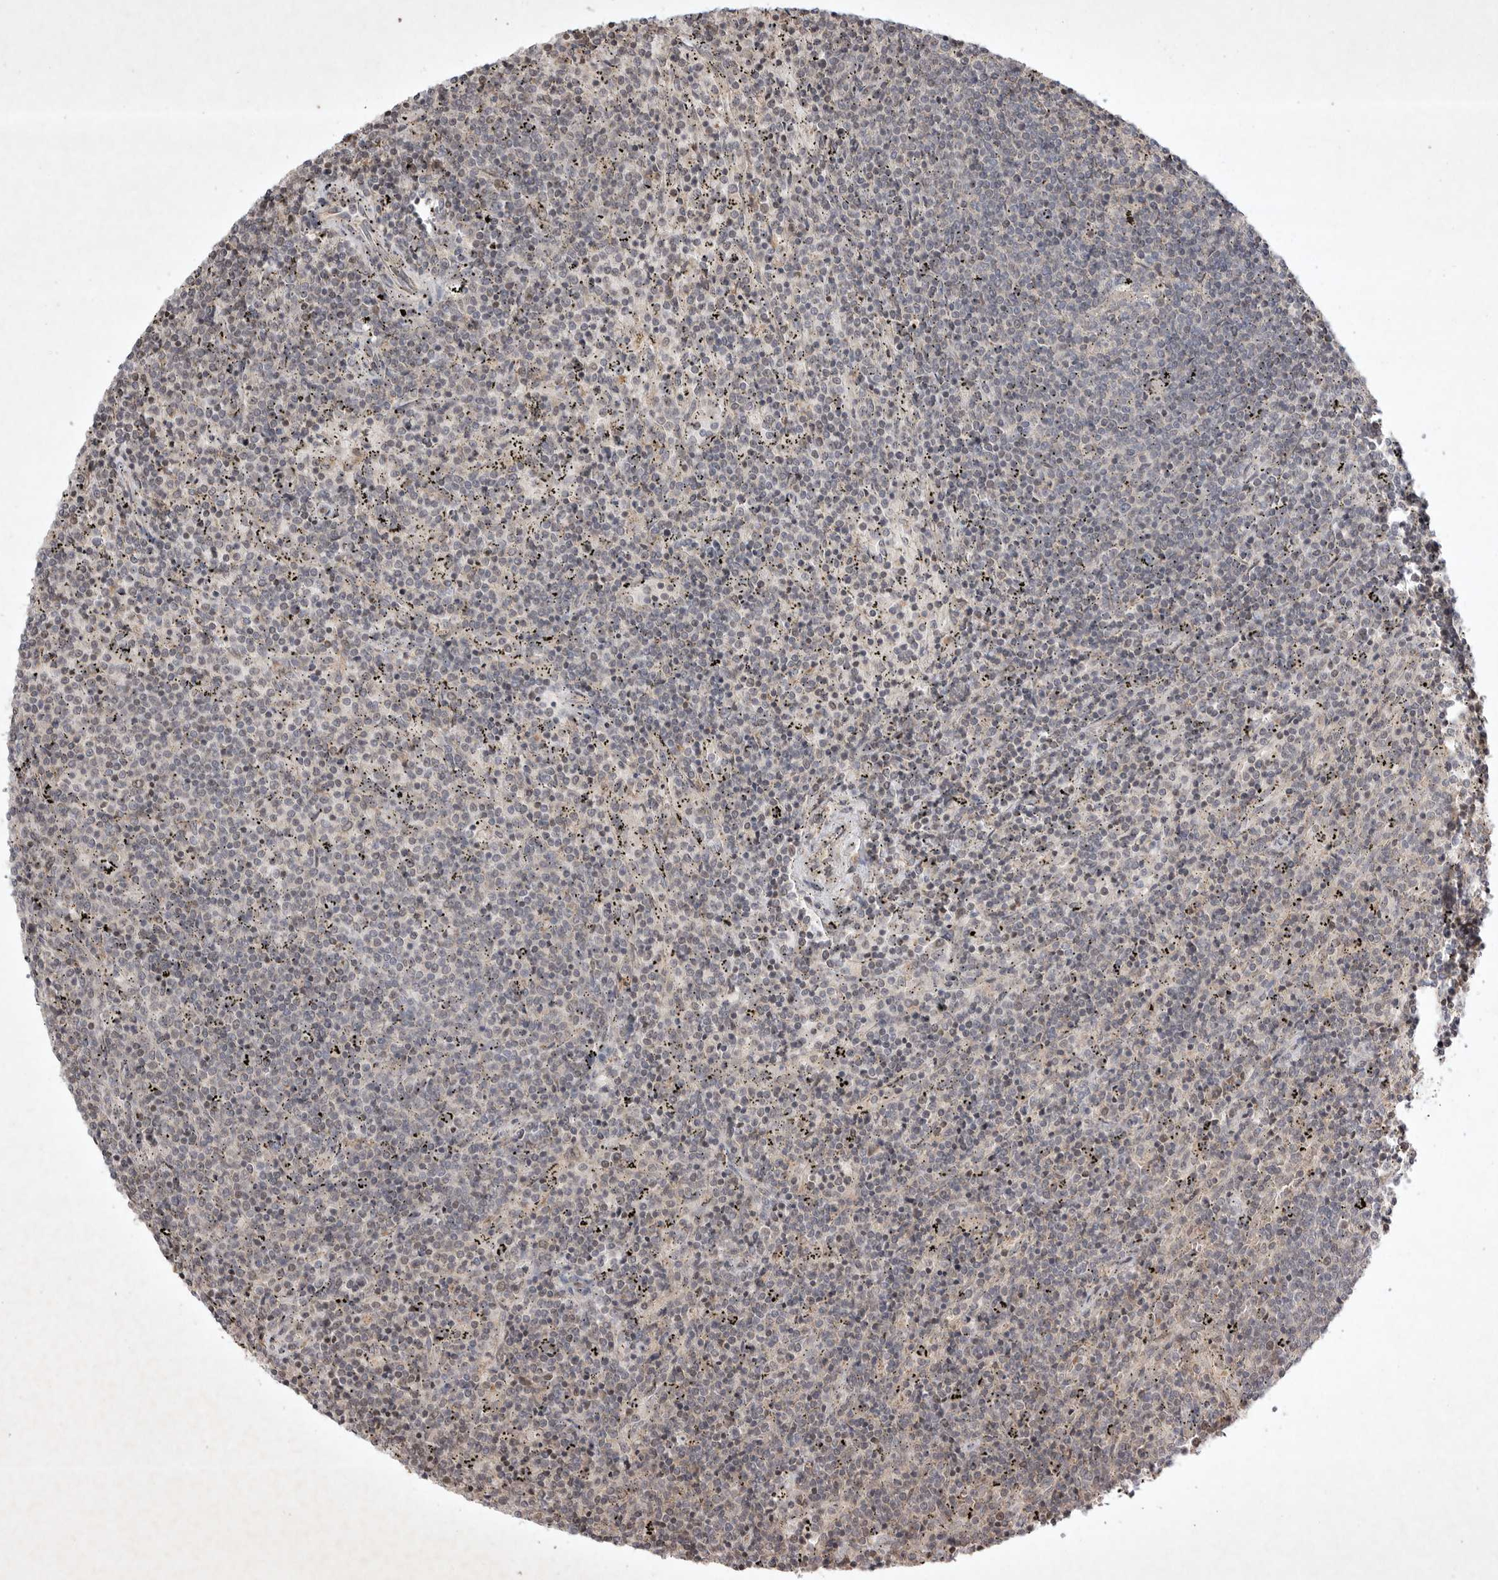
{"staining": {"intensity": "negative", "quantity": "none", "location": "none"}, "tissue": "lymphoma", "cell_type": "Tumor cells", "image_type": "cancer", "snomed": [{"axis": "morphology", "description": "Malignant lymphoma, non-Hodgkin's type, Low grade"}, {"axis": "topography", "description": "Spleen"}], "caption": "Tumor cells show no significant staining in malignant lymphoma, non-Hodgkin's type (low-grade). Brightfield microscopy of immunohistochemistry (IHC) stained with DAB (3,3'-diaminobenzidine) (brown) and hematoxylin (blue), captured at high magnification.", "gene": "EIF2AK1", "patient": {"sex": "female", "age": 50}}